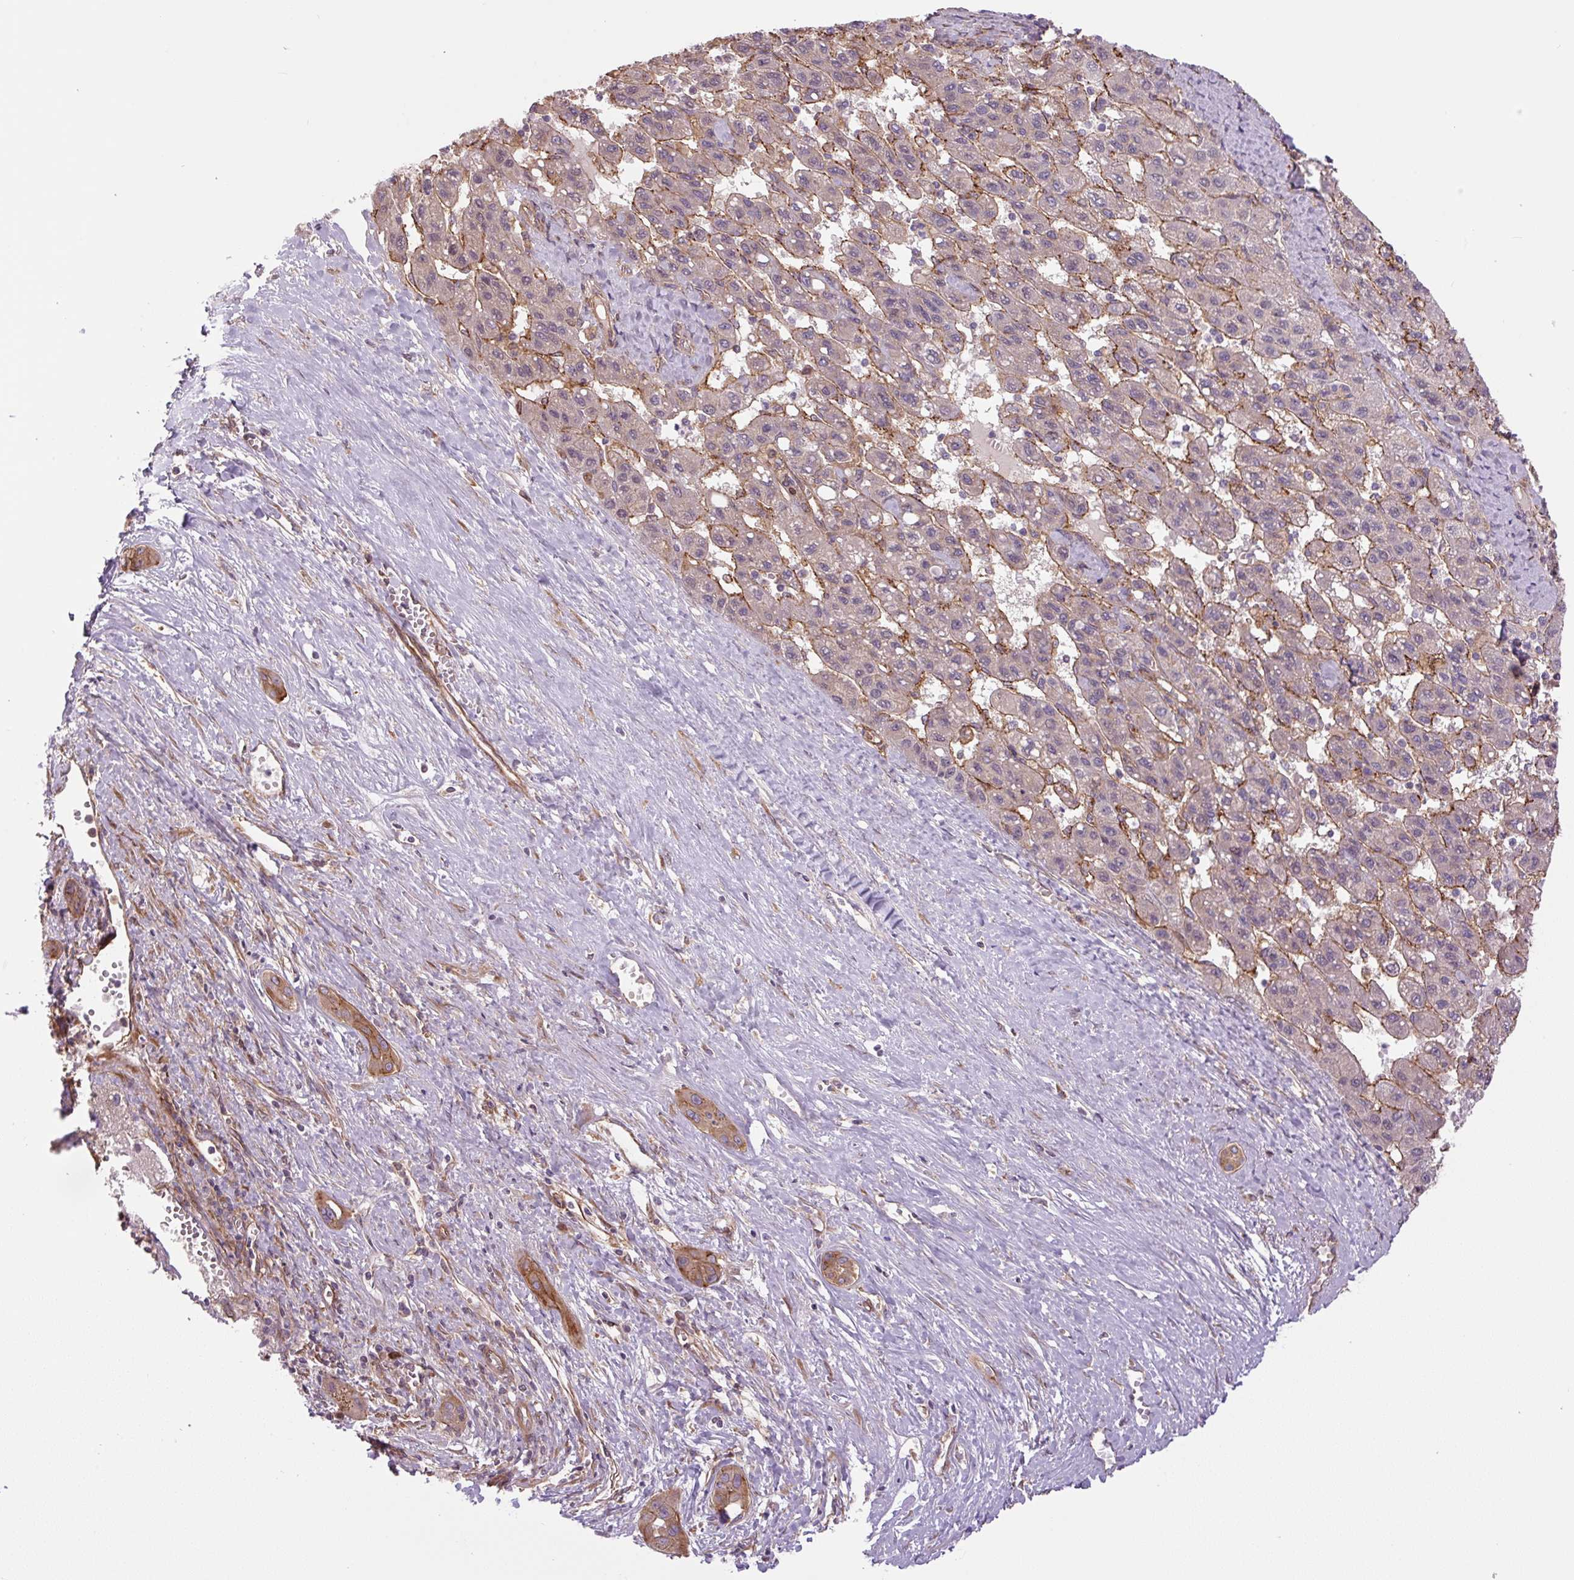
{"staining": {"intensity": "negative", "quantity": "none", "location": "none"}, "tissue": "liver cancer", "cell_type": "Tumor cells", "image_type": "cancer", "snomed": [{"axis": "morphology", "description": "Carcinoma, Hepatocellular, NOS"}, {"axis": "topography", "description": "Liver"}], "caption": "Immunohistochemical staining of human liver cancer demonstrates no significant expression in tumor cells.", "gene": "SEPTIN10", "patient": {"sex": "female", "age": 82}}